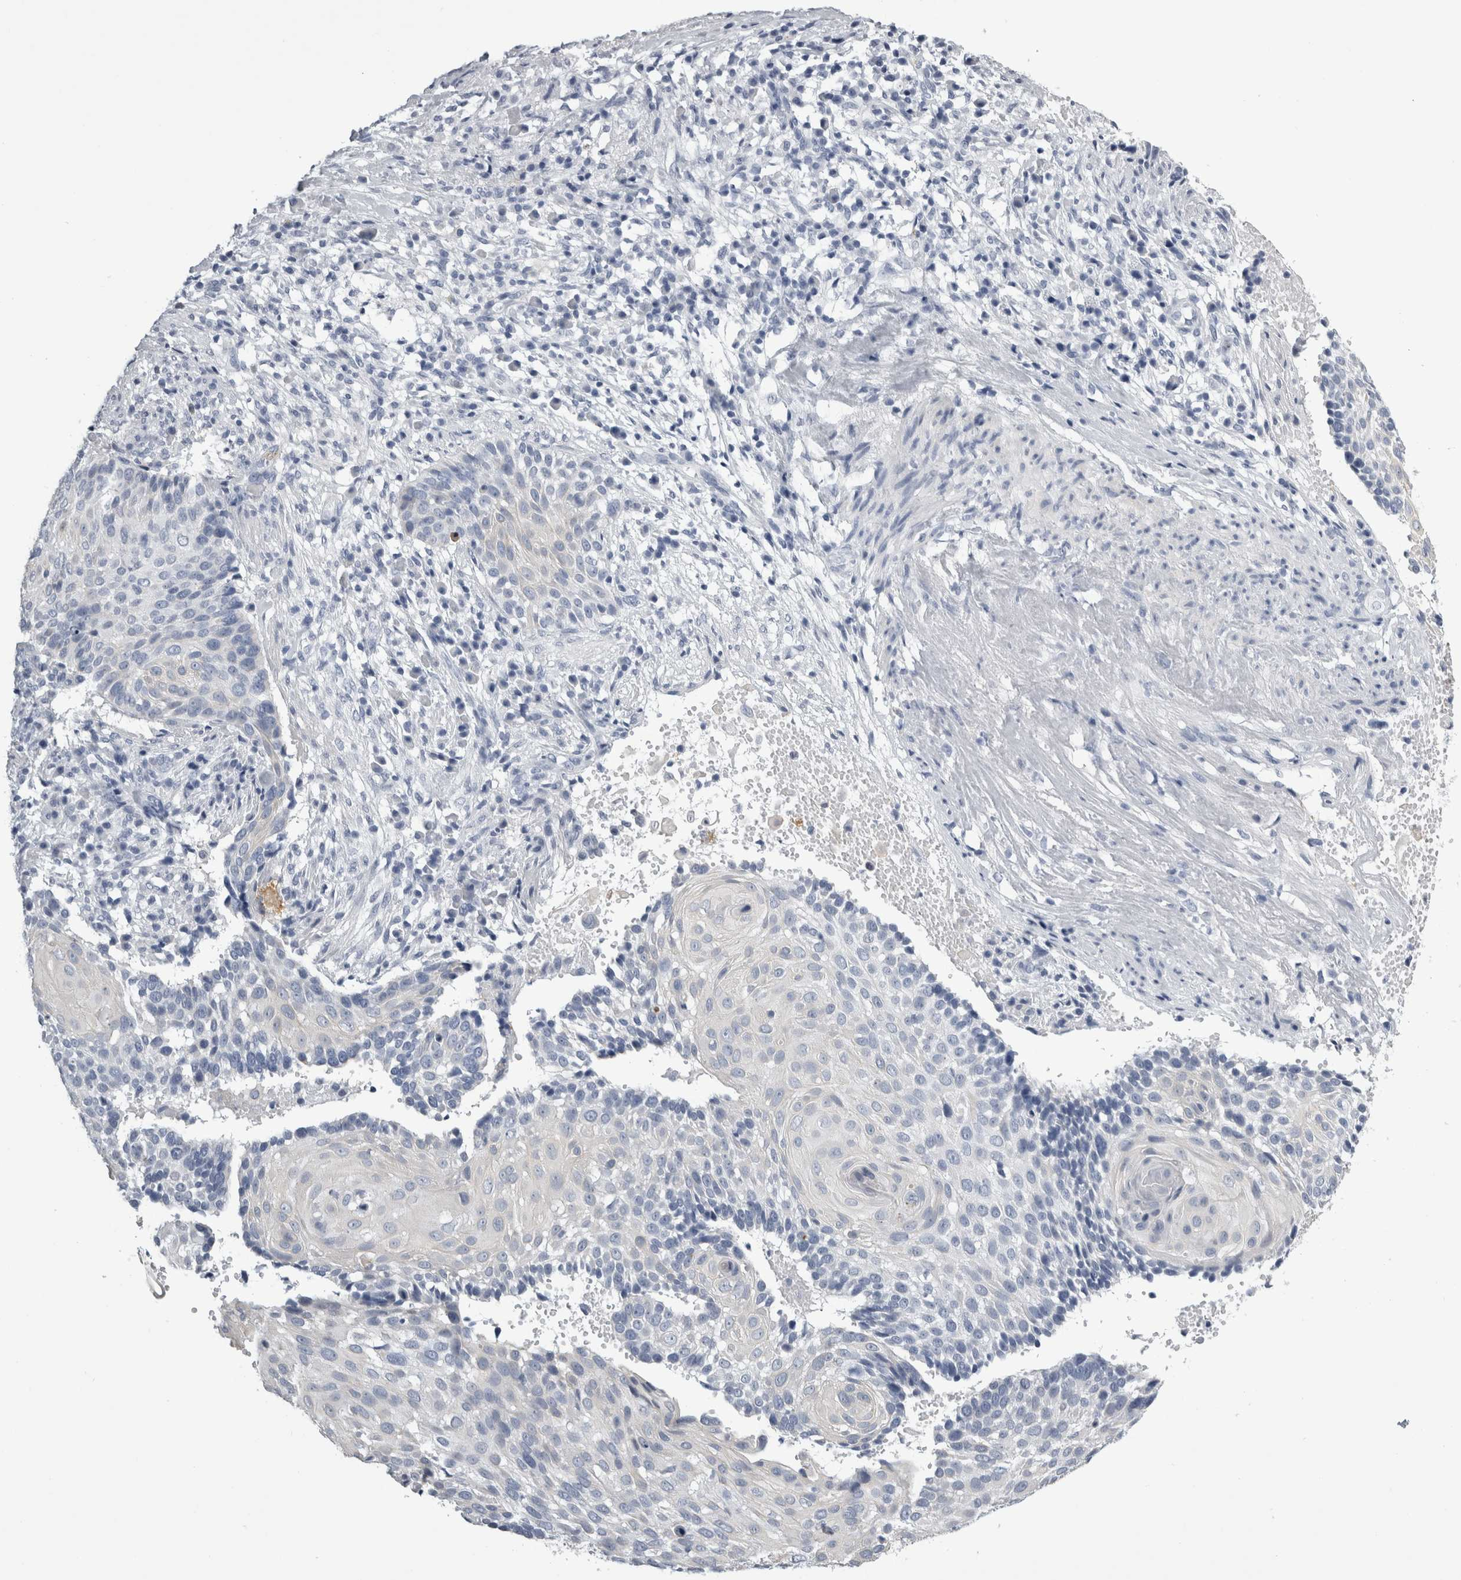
{"staining": {"intensity": "negative", "quantity": "none", "location": "none"}, "tissue": "cervical cancer", "cell_type": "Tumor cells", "image_type": "cancer", "snomed": [{"axis": "morphology", "description": "Squamous cell carcinoma, NOS"}, {"axis": "topography", "description": "Cervix"}], "caption": "Tumor cells are negative for brown protein staining in cervical squamous cell carcinoma.", "gene": "ALDH8A1", "patient": {"sex": "female", "age": 74}}